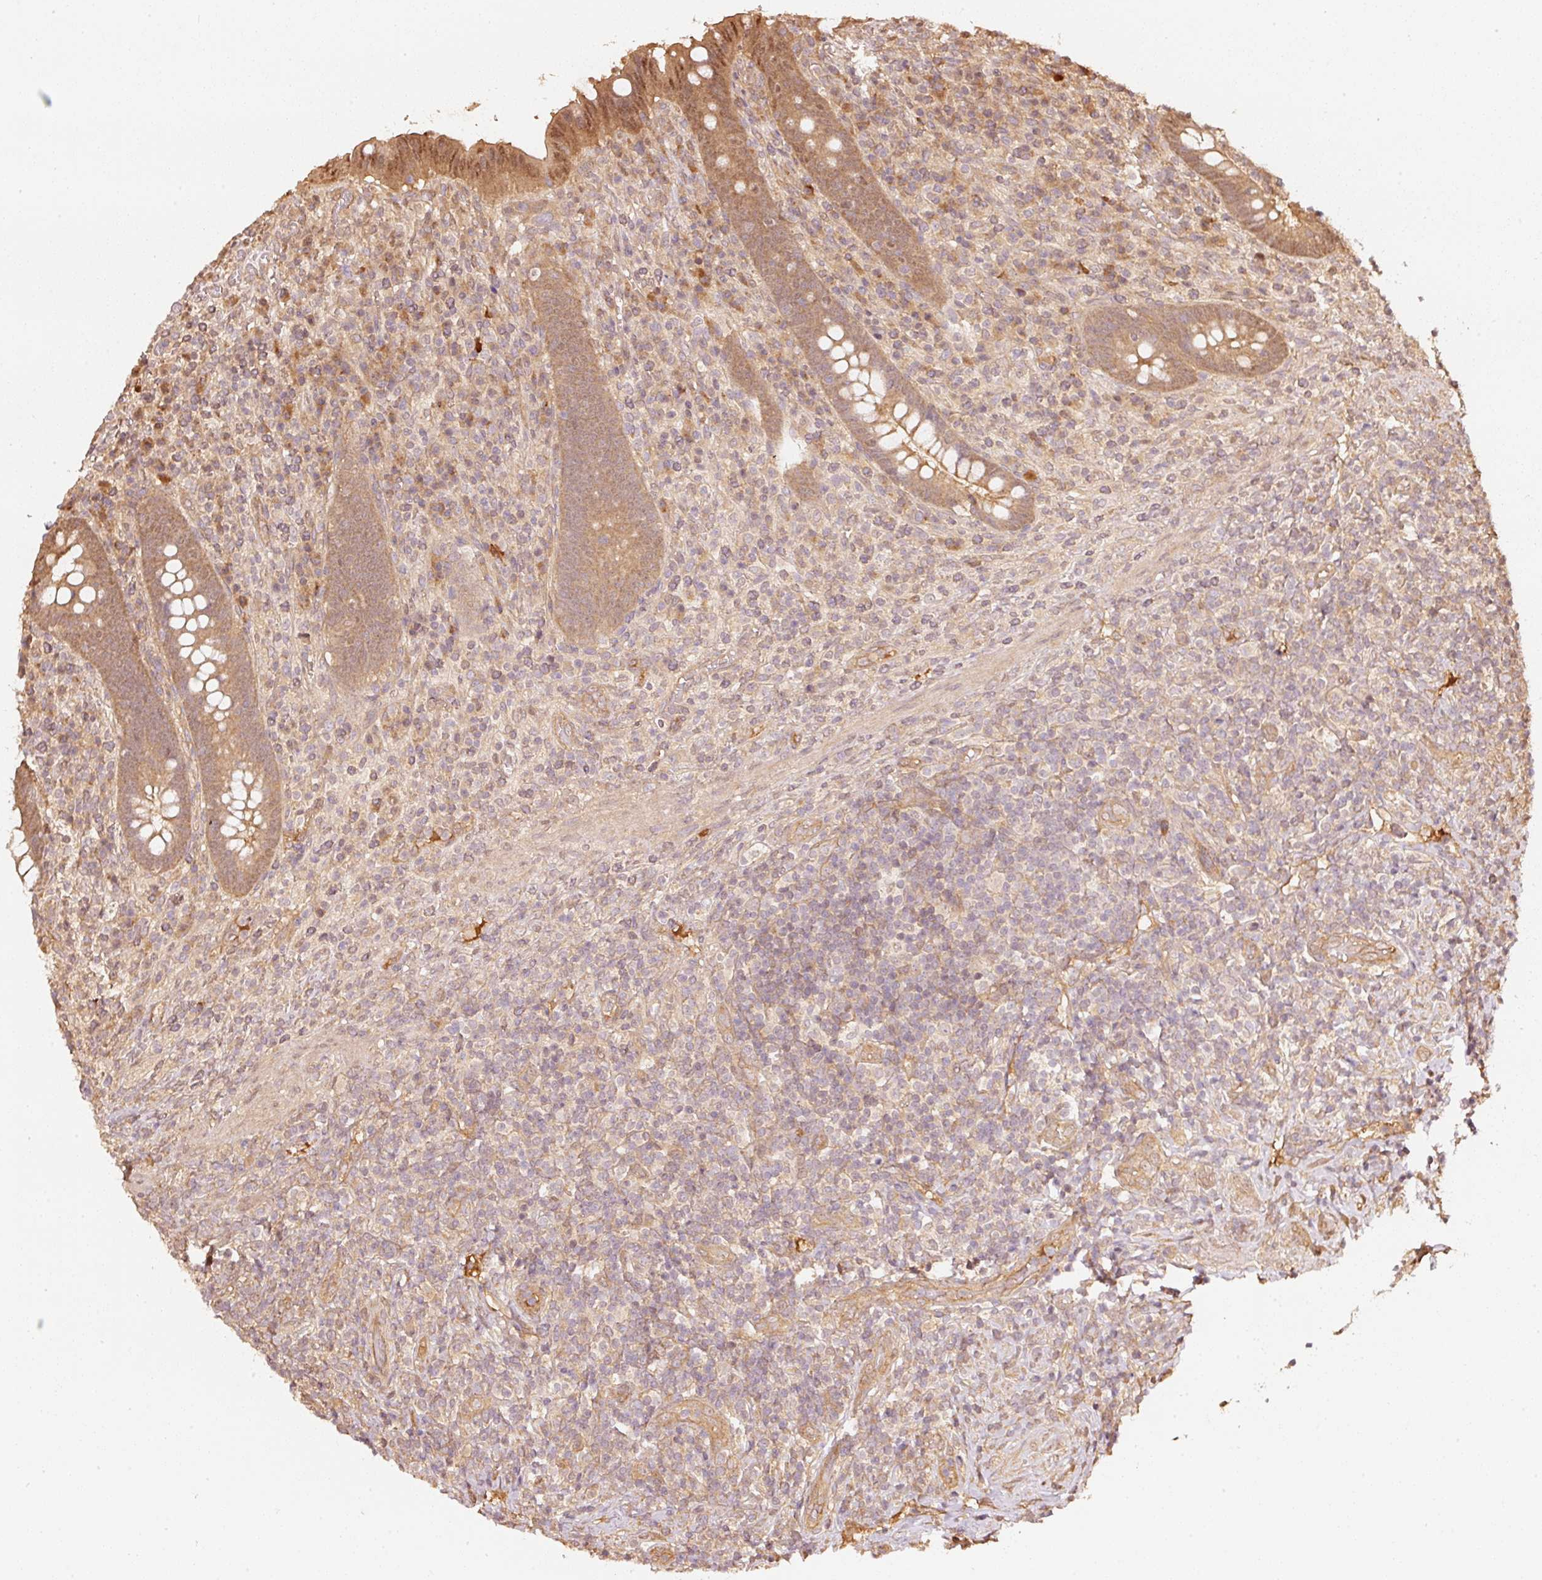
{"staining": {"intensity": "moderate", "quantity": ">75%", "location": "cytoplasmic/membranous,nuclear"}, "tissue": "appendix", "cell_type": "Glandular cells", "image_type": "normal", "snomed": [{"axis": "morphology", "description": "Normal tissue, NOS"}, {"axis": "topography", "description": "Appendix"}], "caption": "The micrograph demonstrates immunohistochemical staining of normal appendix. There is moderate cytoplasmic/membranous,nuclear expression is seen in approximately >75% of glandular cells.", "gene": "STAU1", "patient": {"sex": "female", "age": 43}}